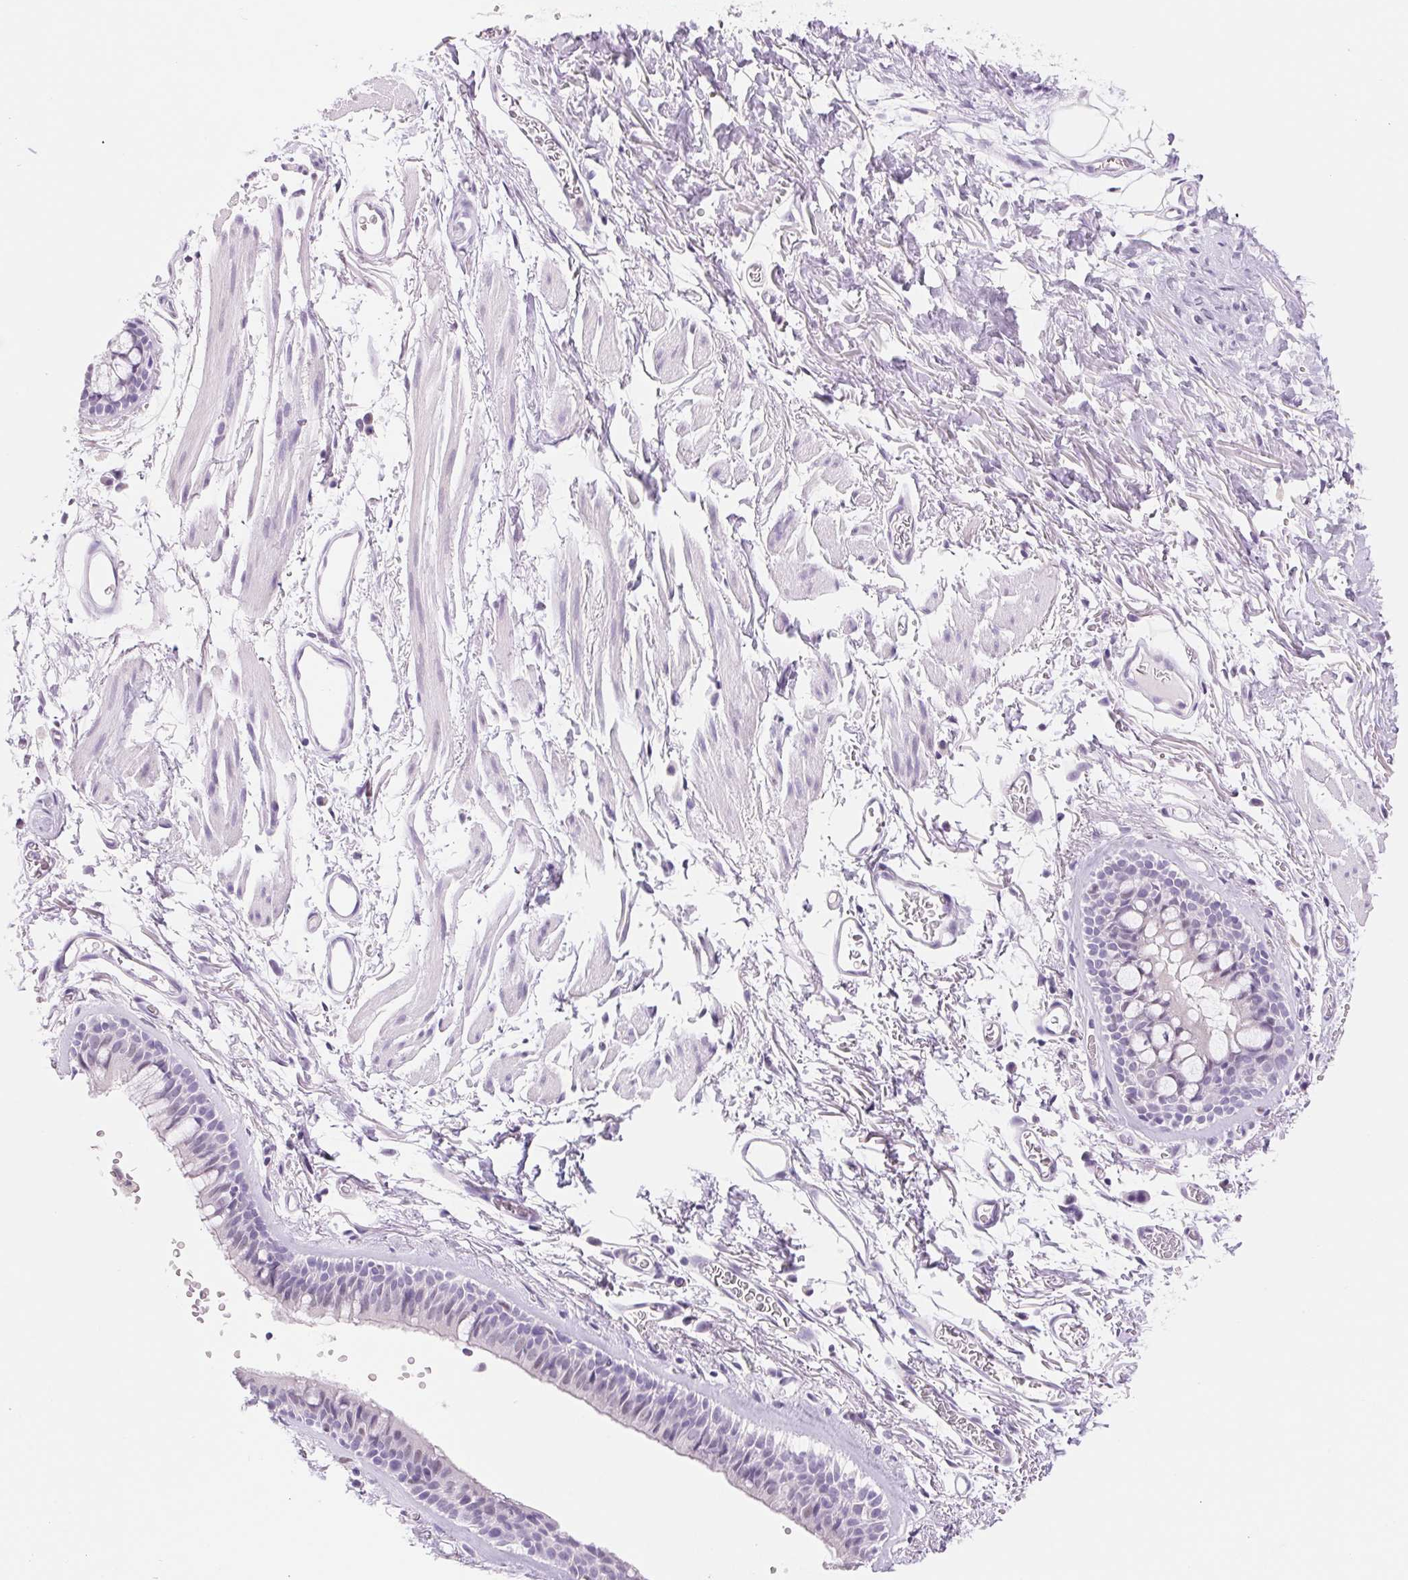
{"staining": {"intensity": "negative", "quantity": "none", "location": "none"}, "tissue": "bronchus", "cell_type": "Respiratory epithelial cells", "image_type": "normal", "snomed": [{"axis": "morphology", "description": "Normal tissue, NOS"}, {"axis": "topography", "description": "Cartilage tissue"}, {"axis": "topography", "description": "Bronchus"}], "caption": "DAB (3,3'-diaminobenzidine) immunohistochemical staining of unremarkable bronchus demonstrates no significant staining in respiratory epithelial cells.", "gene": "ASGR2", "patient": {"sex": "female", "age": 79}}